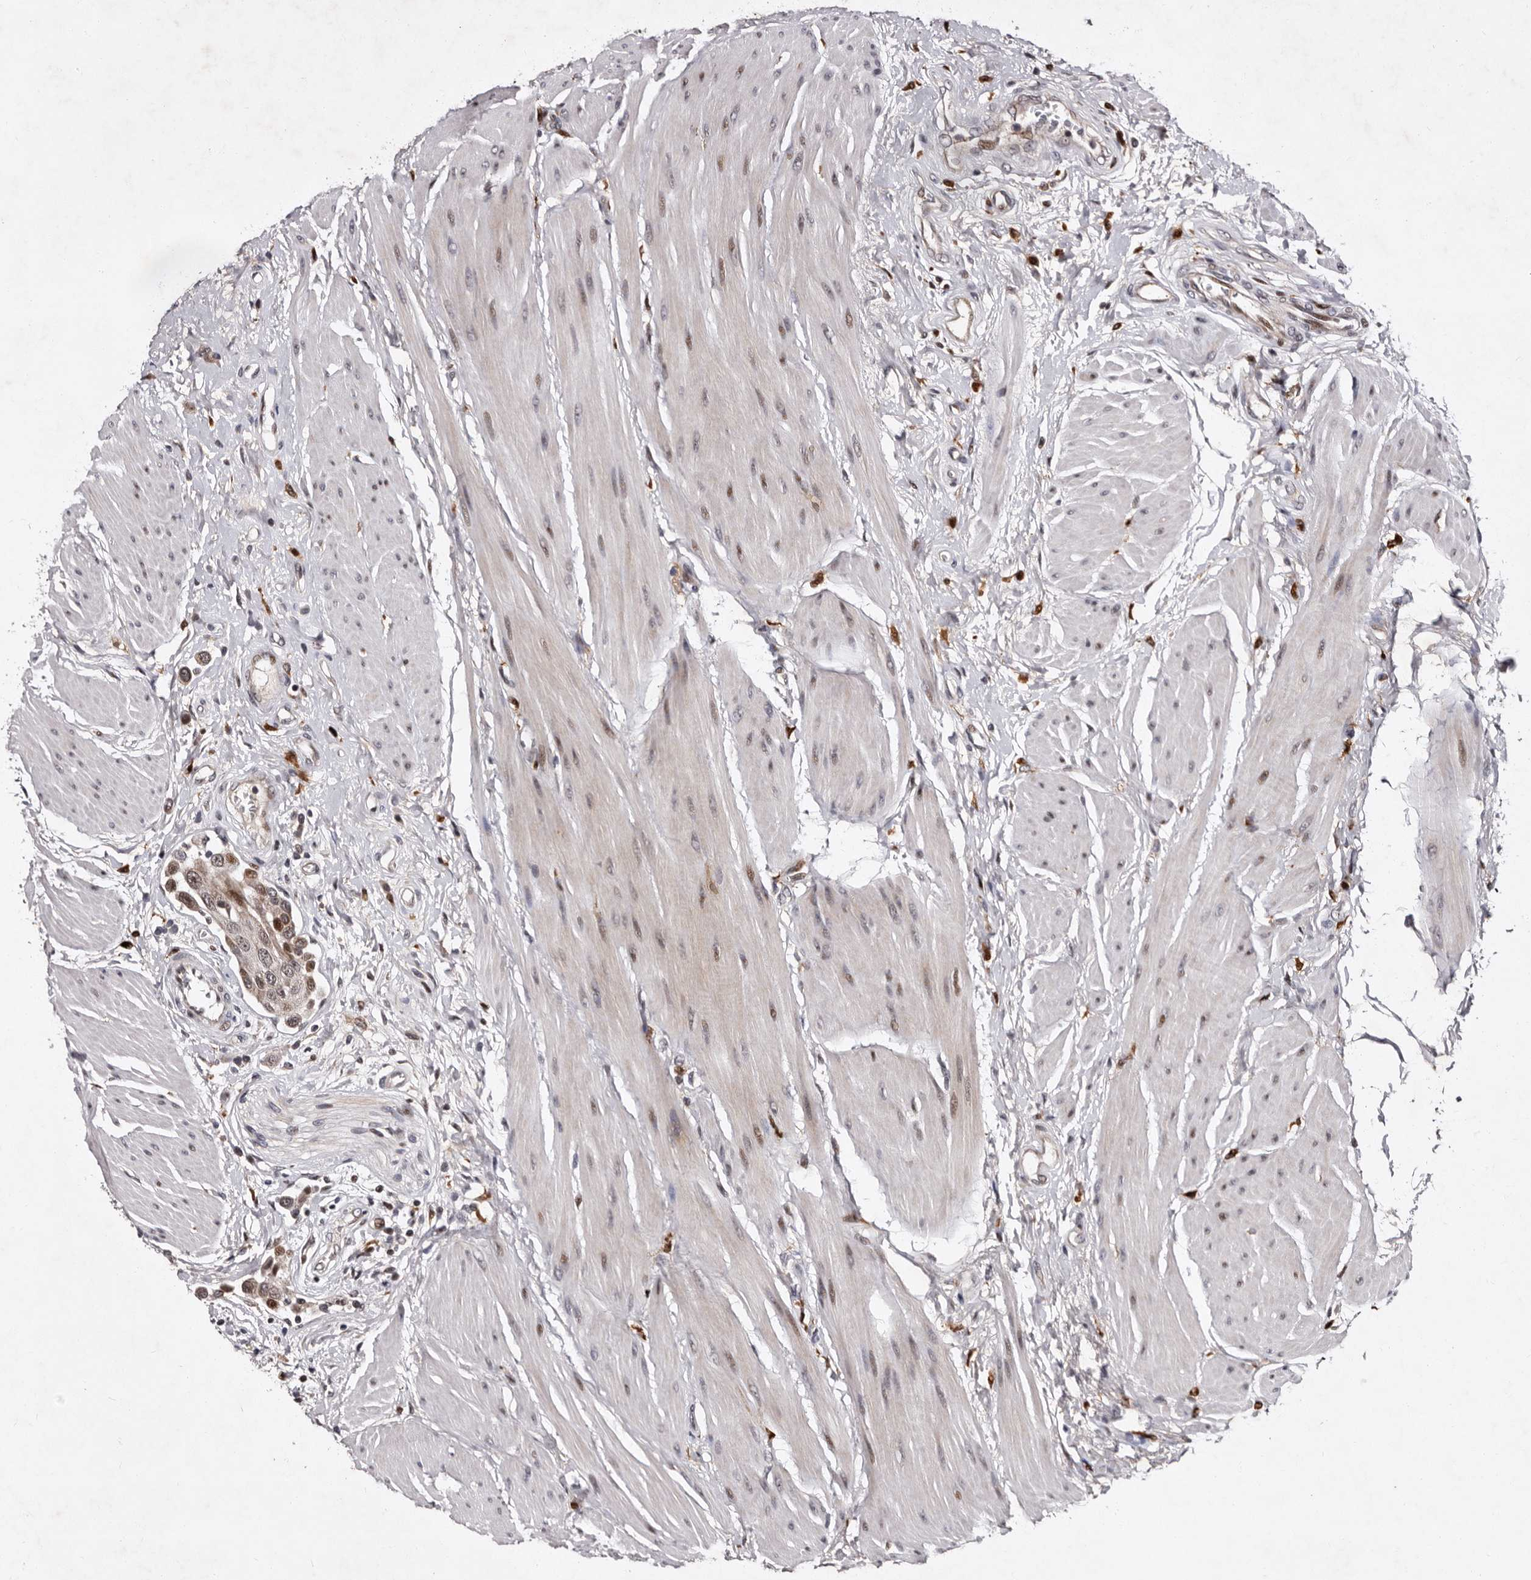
{"staining": {"intensity": "weak", "quantity": ">75%", "location": "cytoplasmic/membranous,nuclear"}, "tissue": "urothelial cancer", "cell_type": "Tumor cells", "image_type": "cancer", "snomed": [{"axis": "morphology", "description": "Urothelial carcinoma, High grade"}, {"axis": "topography", "description": "Urinary bladder"}], "caption": "High-magnification brightfield microscopy of urothelial carcinoma (high-grade) stained with DAB (3,3'-diaminobenzidine) (brown) and counterstained with hematoxylin (blue). tumor cells exhibit weak cytoplasmic/membranous and nuclear positivity is identified in approximately>75% of cells. (Brightfield microscopy of DAB IHC at high magnification).", "gene": "TNKS", "patient": {"sex": "male", "age": 50}}